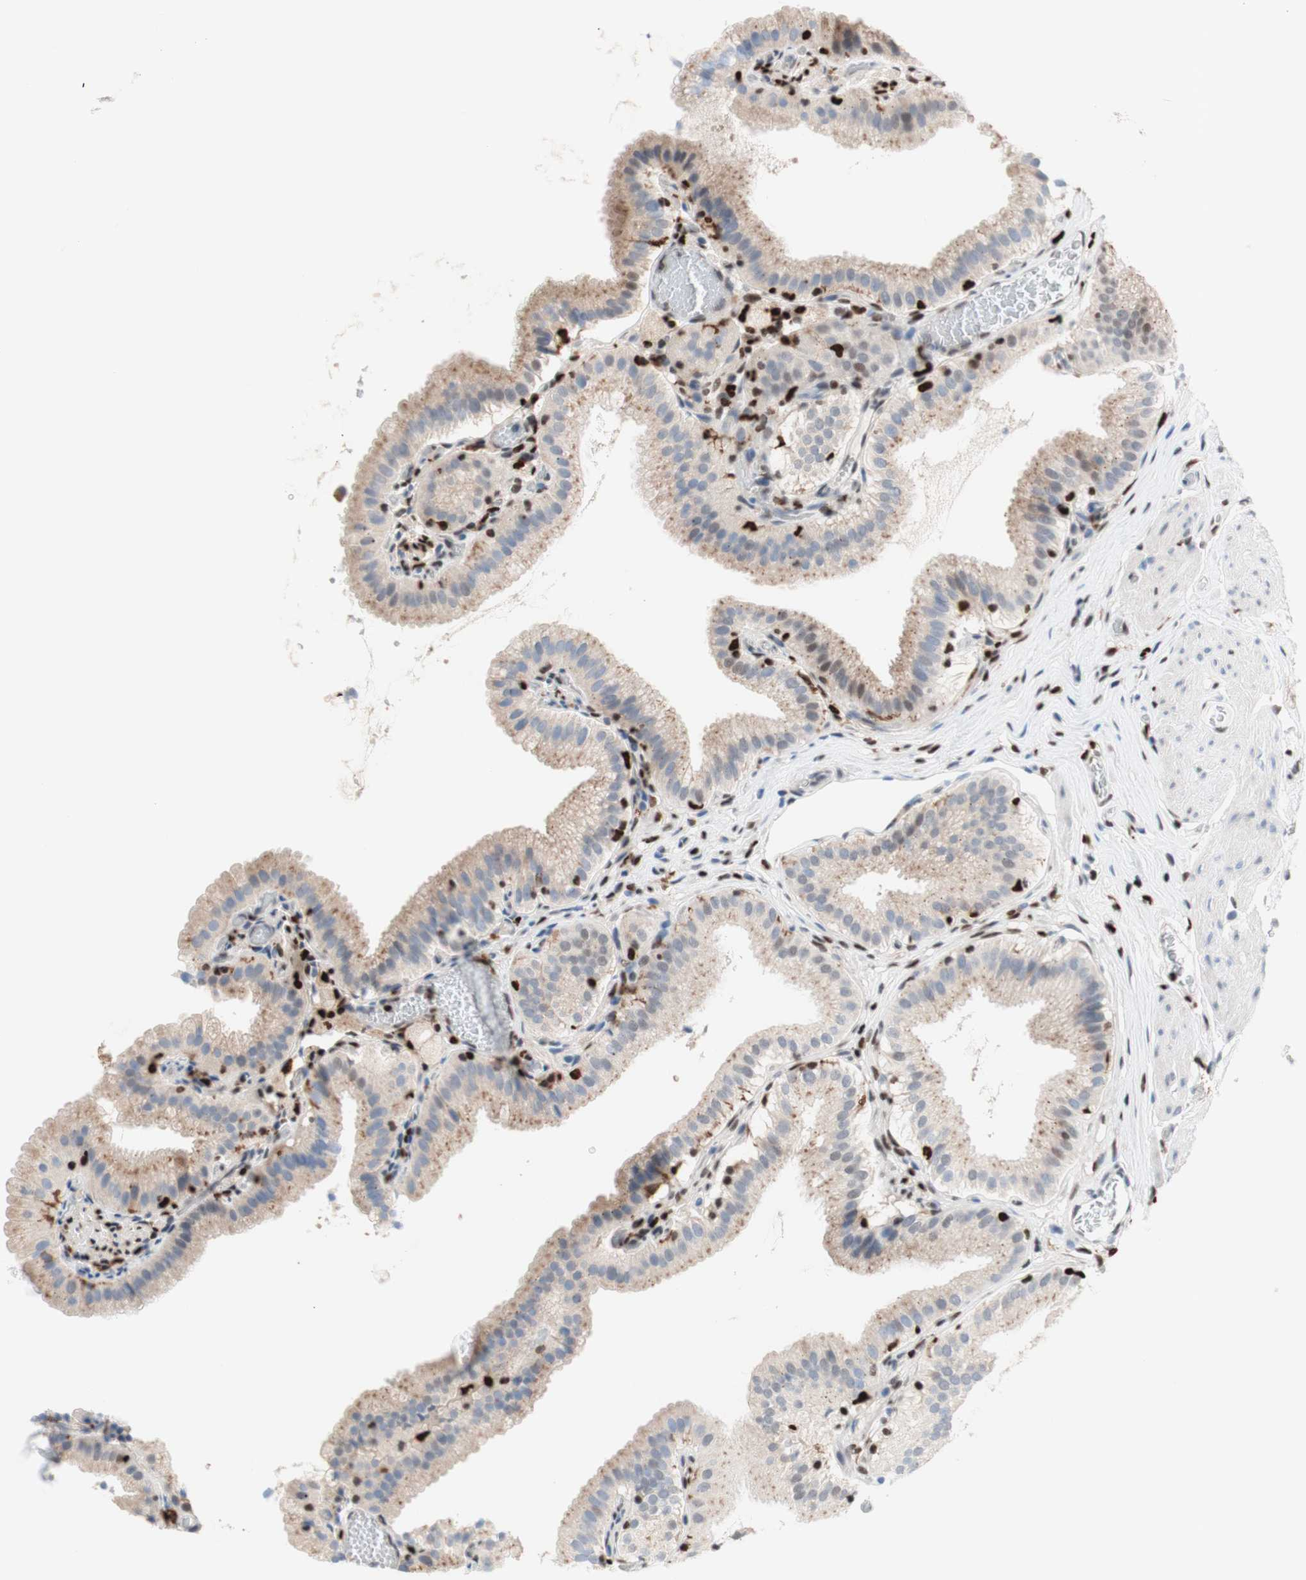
{"staining": {"intensity": "weak", "quantity": ">75%", "location": "cytoplasmic/membranous"}, "tissue": "gallbladder", "cell_type": "Glandular cells", "image_type": "normal", "snomed": [{"axis": "morphology", "description": "Normal tissue, NOS"}, {"axis": "topography", "description": "Gallbladder"}], "caption": "Protein expression analysis of benign gallbladder reveals weak cytoplasmic/membranous staining in approximately >75% of glandular cells.", "gene": "EED", "patient": {"sex": "male", "age": 54}}